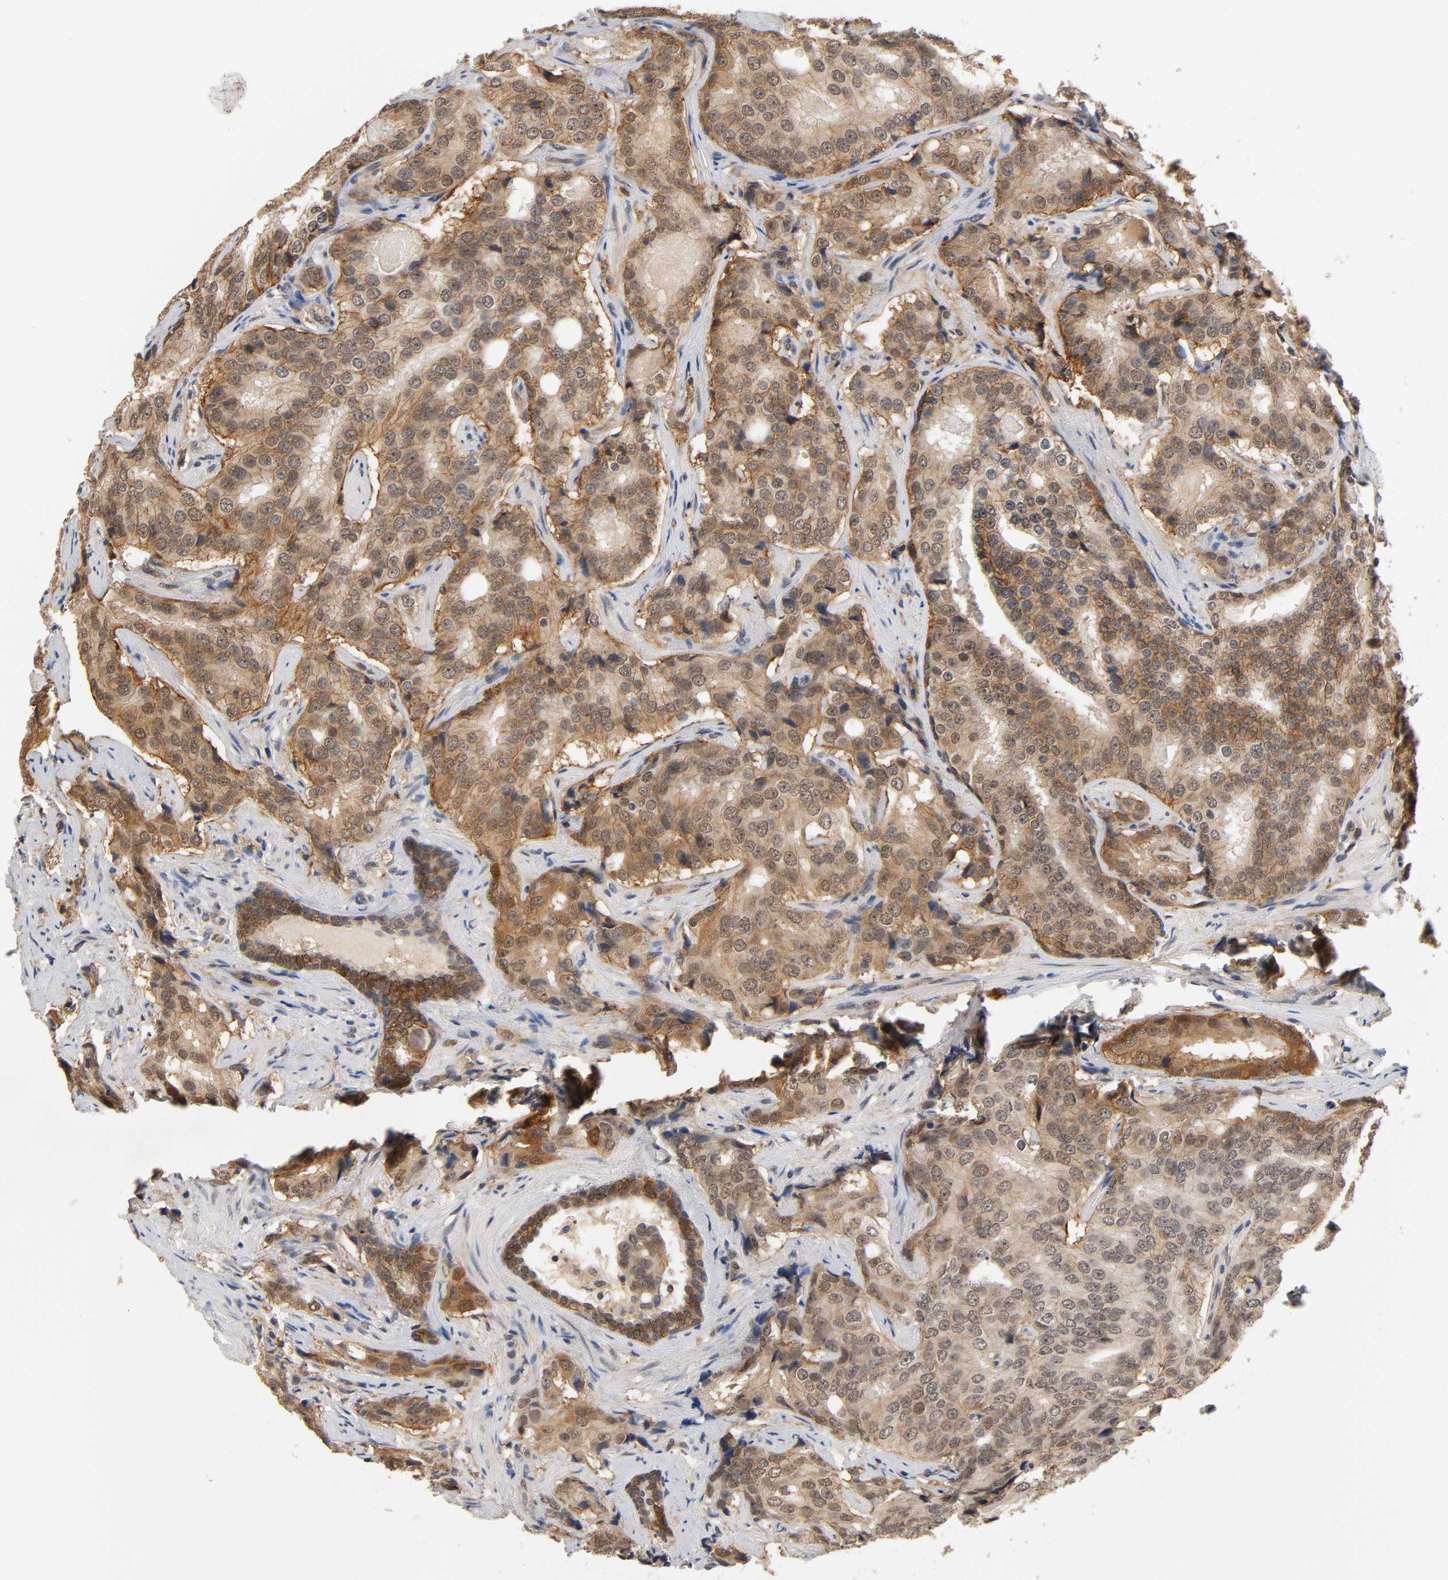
{"staining": {"intensity": "moderate", "quantity": ">75%", "location": "cytoplasmic/membranous"}, "tissue": "prostate cancer", "cell_type": "Tumor cells", "image_type": "cancer", "snomed": [{"axis": "morphology", "description": "Adenocarcinoma, High grade"}, {"axis": "topography", "description": "Prostate"}], "caption": "Immunohistochemical staining of high-grade adenocarcinoma (prostate) shows moderate cytoplasmic/membranous protein expression in approximately >75% of tumor cells.", "gene": "HTR1E", "patient": {"sex": "male", "age": 58}}